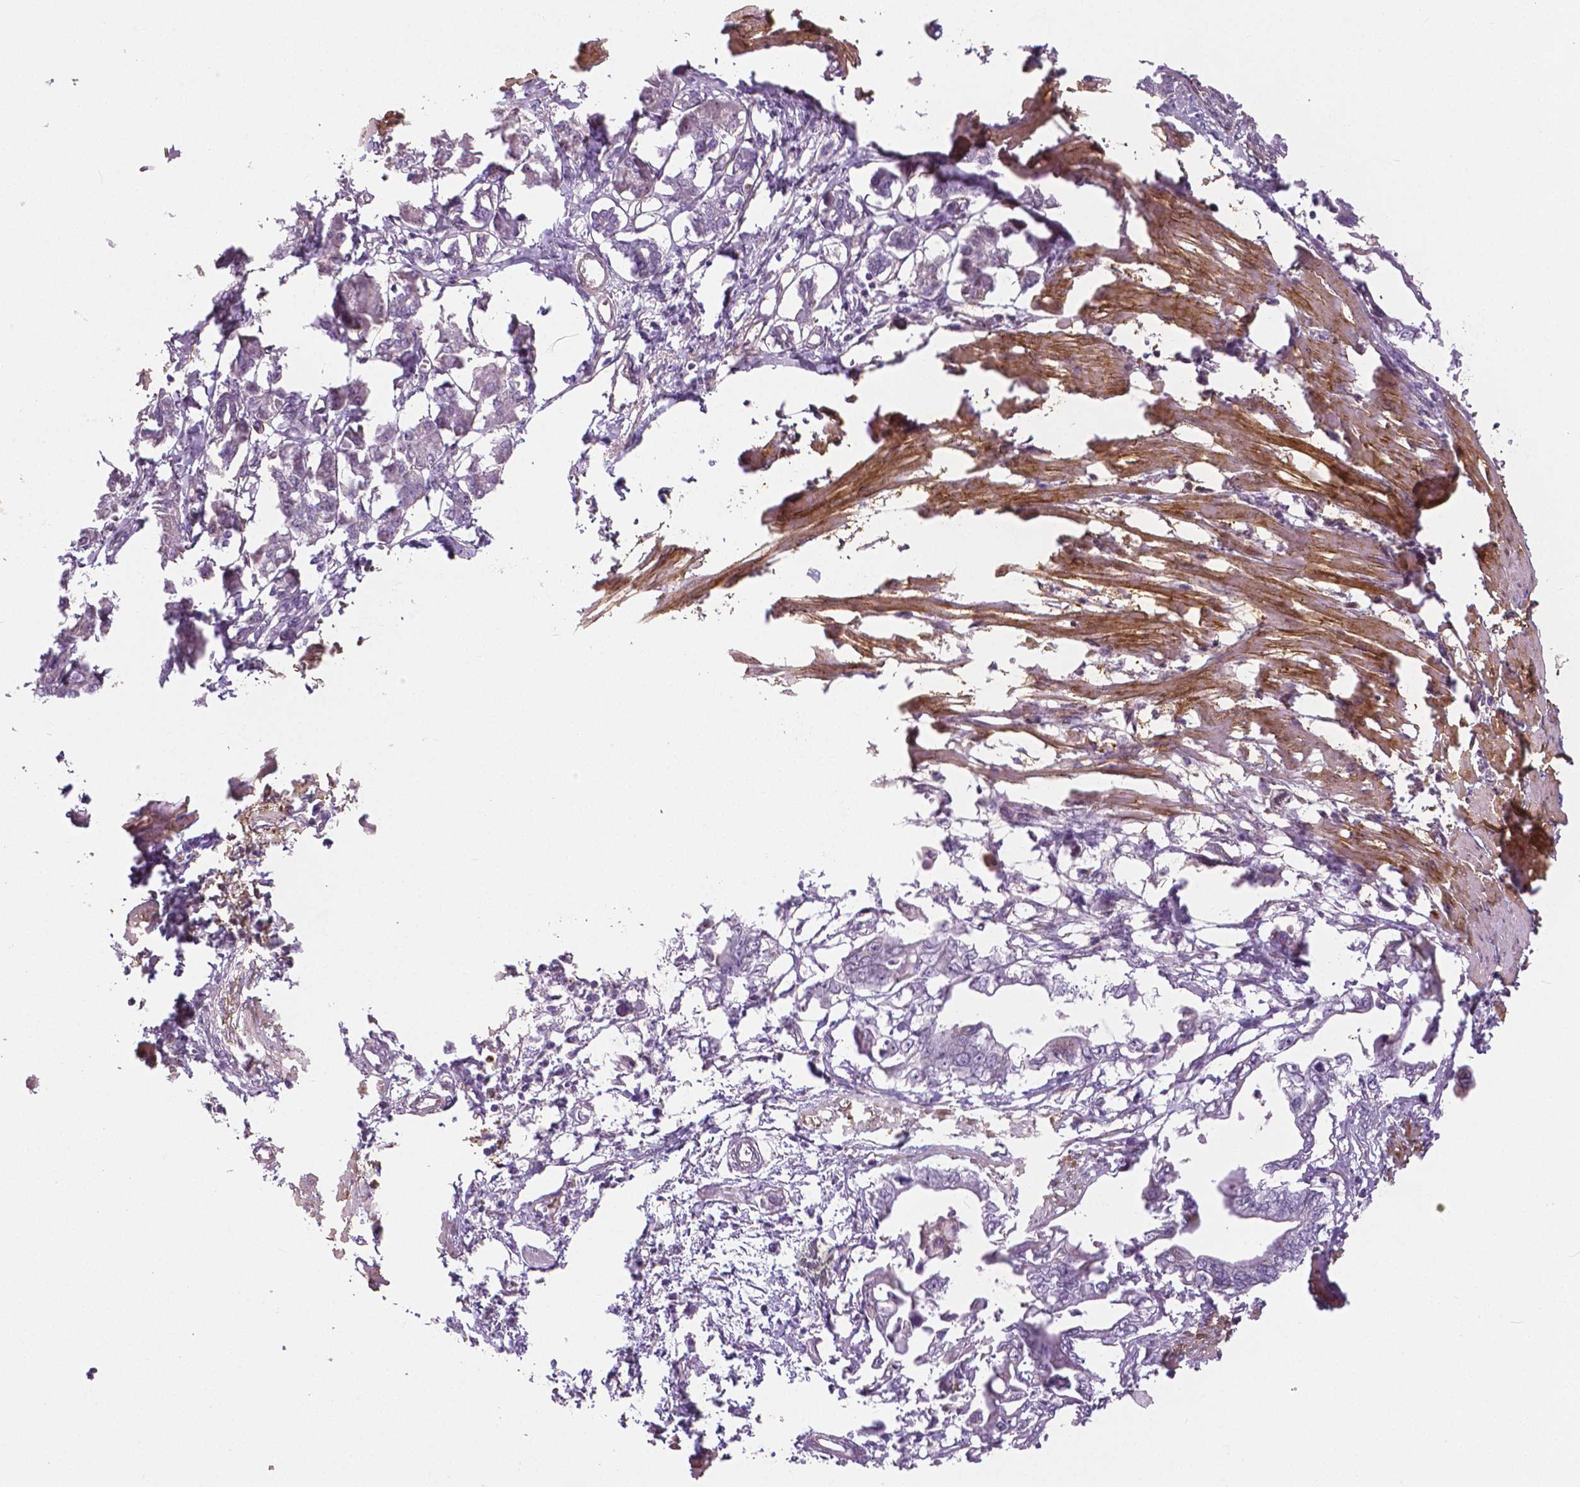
{"staining": {"intensity": "negative", "quantity": "none", "location": "none"}, "tissue": "pancreatic cancer", "cell_type": "Tumor cells", "image_type": "cancer", "snomed": [{"axis": "morphology", "description": "Adenocarcinoma, NOS"}, {"axis": "topography", "description": "Pancreas"}], "caption": "IHC histopathology image of neoplastic tissue: human pancreatic cancer stained with DAB exhibits no significant protein expression in tumor cells. (Stains: DAB (3,3'-diaminobenzidine) immunohistochemistry (IHC) with hematoxylin counter stain, Microscopy: brightfield microscopy at high magnification).", "gene": "FLT1", "patient": {"sex": "male", "age": 61}}